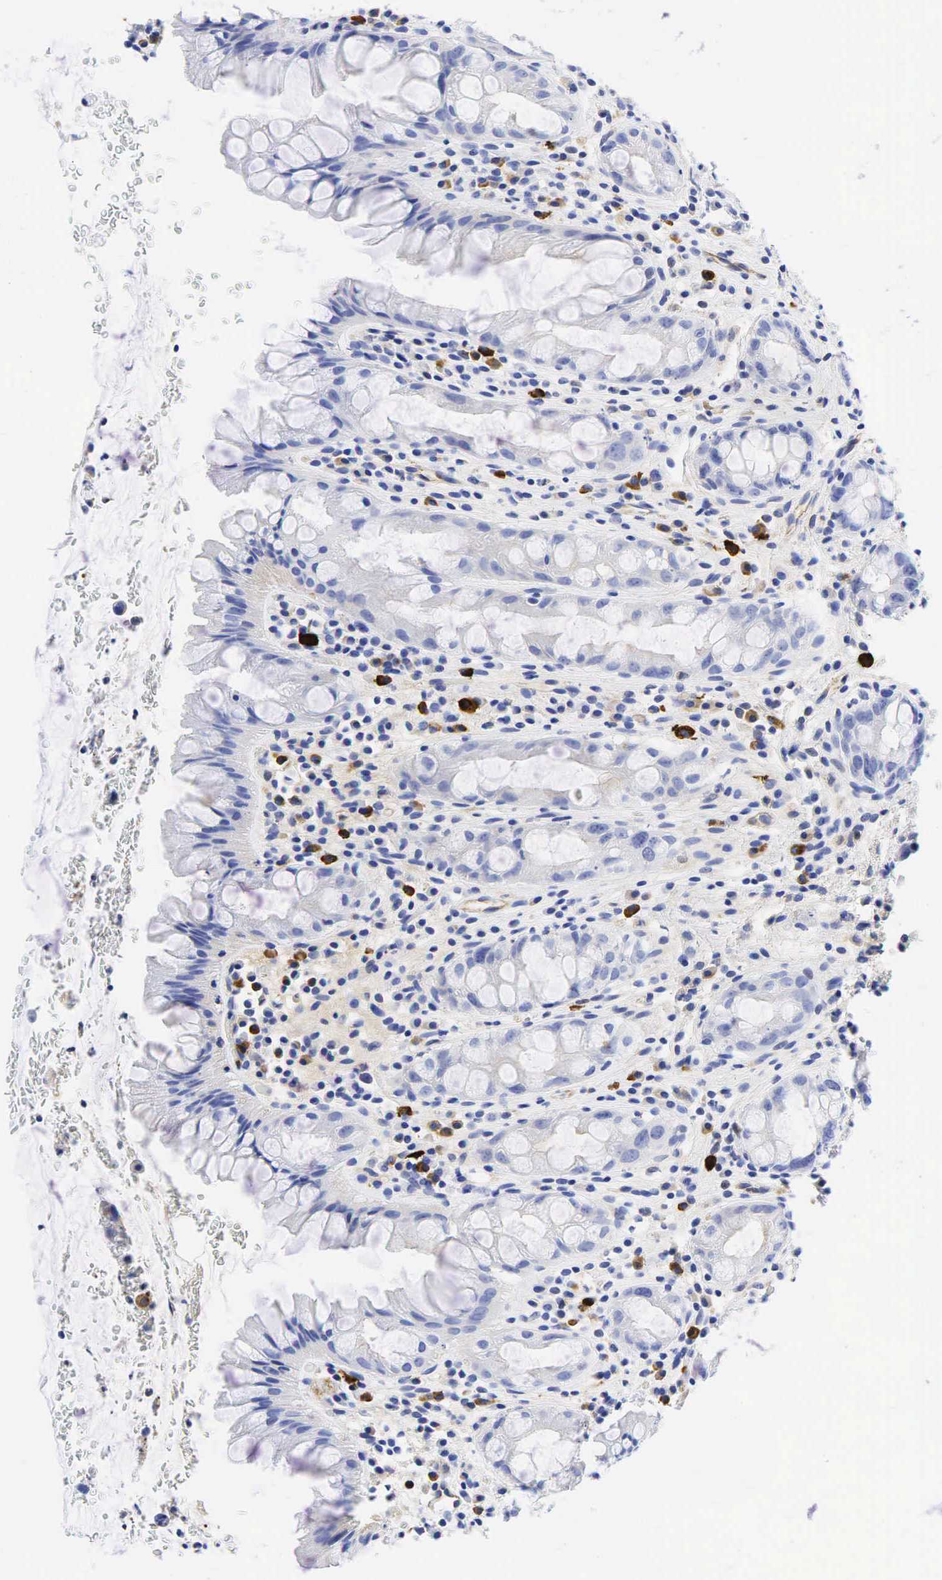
{"staining": {"intensity": "negative", "quantity": "none", "location": "none"}, "tissue": "rectum", "cell_type": "Glandular cells", "image_type": "normal", "snomed": [{"axis": "morphology", "description": "Normal tissue, NOS"}, {"axis": "topography", "description": "Rectum"}], "caption": "The histopathology image demonstrates no significant staining in glandular cells of rectum. (IHC, brightfield microscopy, high magnification).", "gene": "TNFRSF8", "patient": {"sex": "male", "age": 65}}